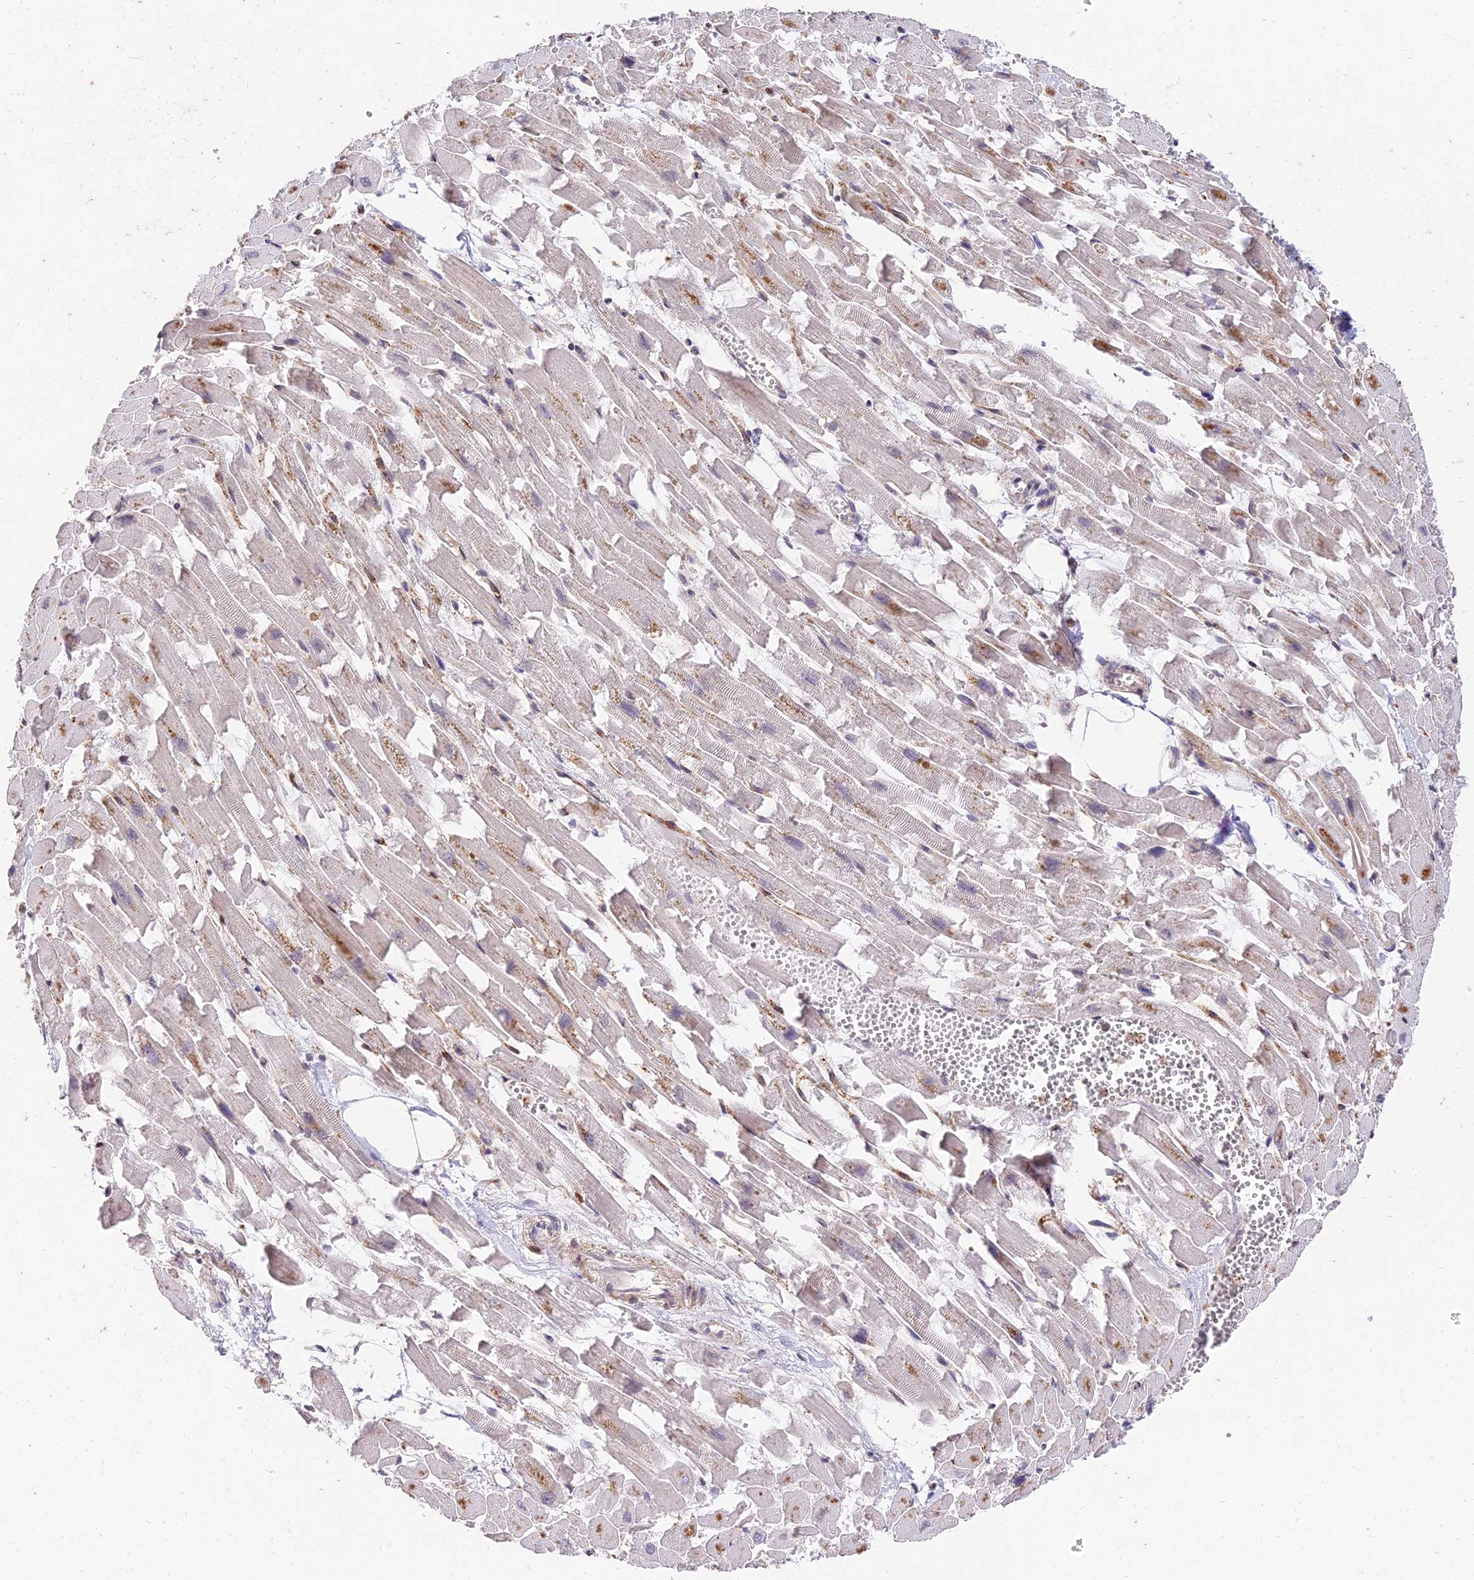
{"staining": {"intensity": "moderate", "quantity": "<25%", "location": "cytoplasmic/membranous,nuclear"}, "tissue": "heart muscle", "cell_type": "Cardiomyocytes", "image_type": "normal", "snomed": [{"axis": "morphology", "description": "Normal tissue, NOS"}, {"axis": "topography", "description": "Heart"}], "caption": "Brown immunohistochemical staining in benign human heart muscle exhibits moderate cytoplasmic/membranous,nuclear expression in about <25% of cardiomyocytes.", "gene": "ZNF85", "patient": {"sex": "female", "age": 64}}